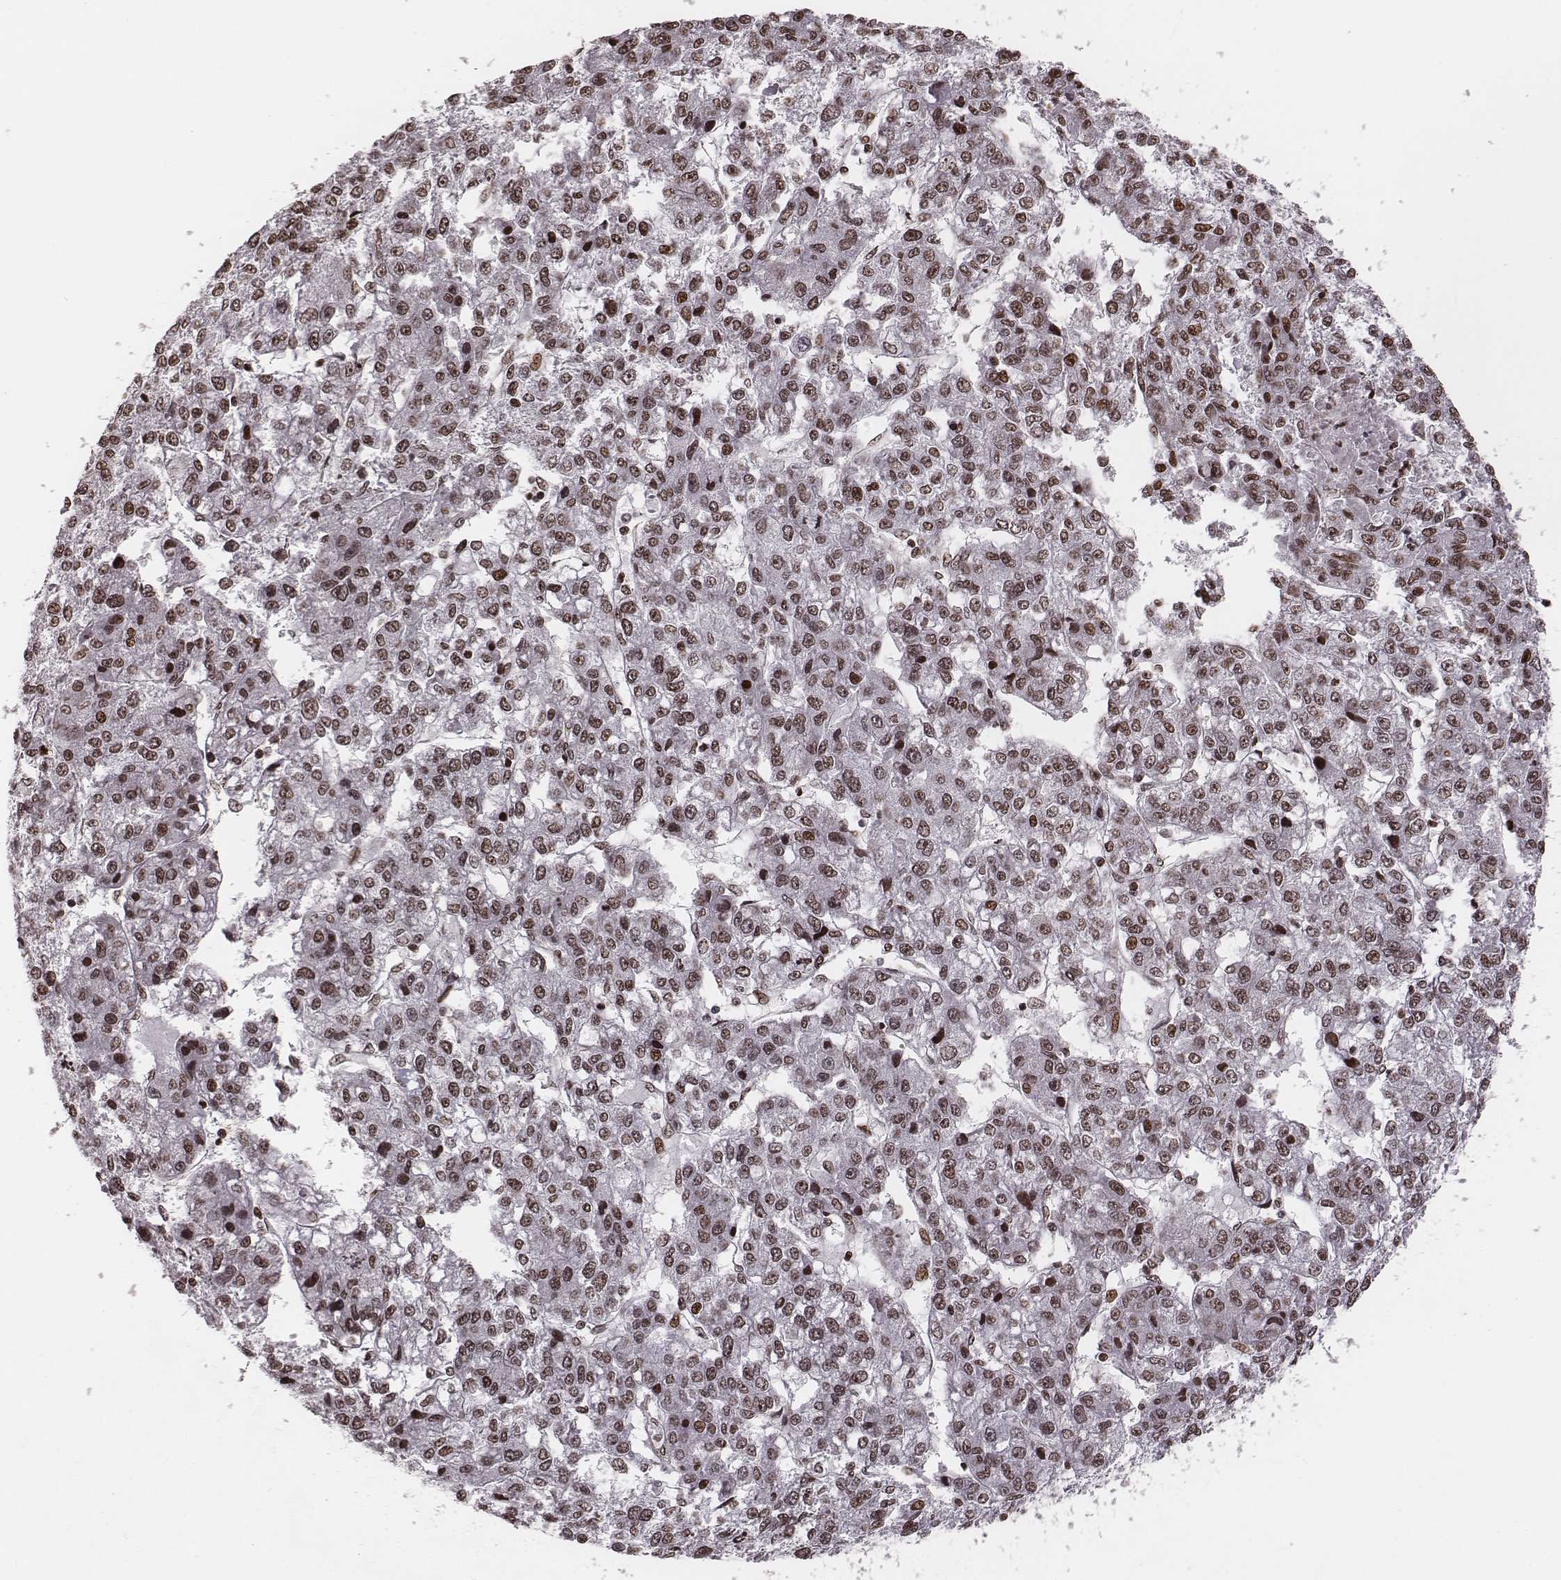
{"staining": {"intensity": "weak", "quantity": "25%-75%", "location": "nuclear"}, "tissue": "liver cancer", "cell_type": "Tumor cells", "image_type": "cancer", "snomed": [{"axis": "morphology", "description": "Carcinoma, Hepatocellular, NOS"}, {"axis": "topography", "description": "Liver"}], "caption": "This micrograph reveals liver cancer stained with immunohistochemistry to label a protein in brown. The nuclear of tumor cells show weak positivity for the protein. Nuclei are counter-stained blue.", "gene": "VRK3", "patient": {"sex": "male", "age": 56}}